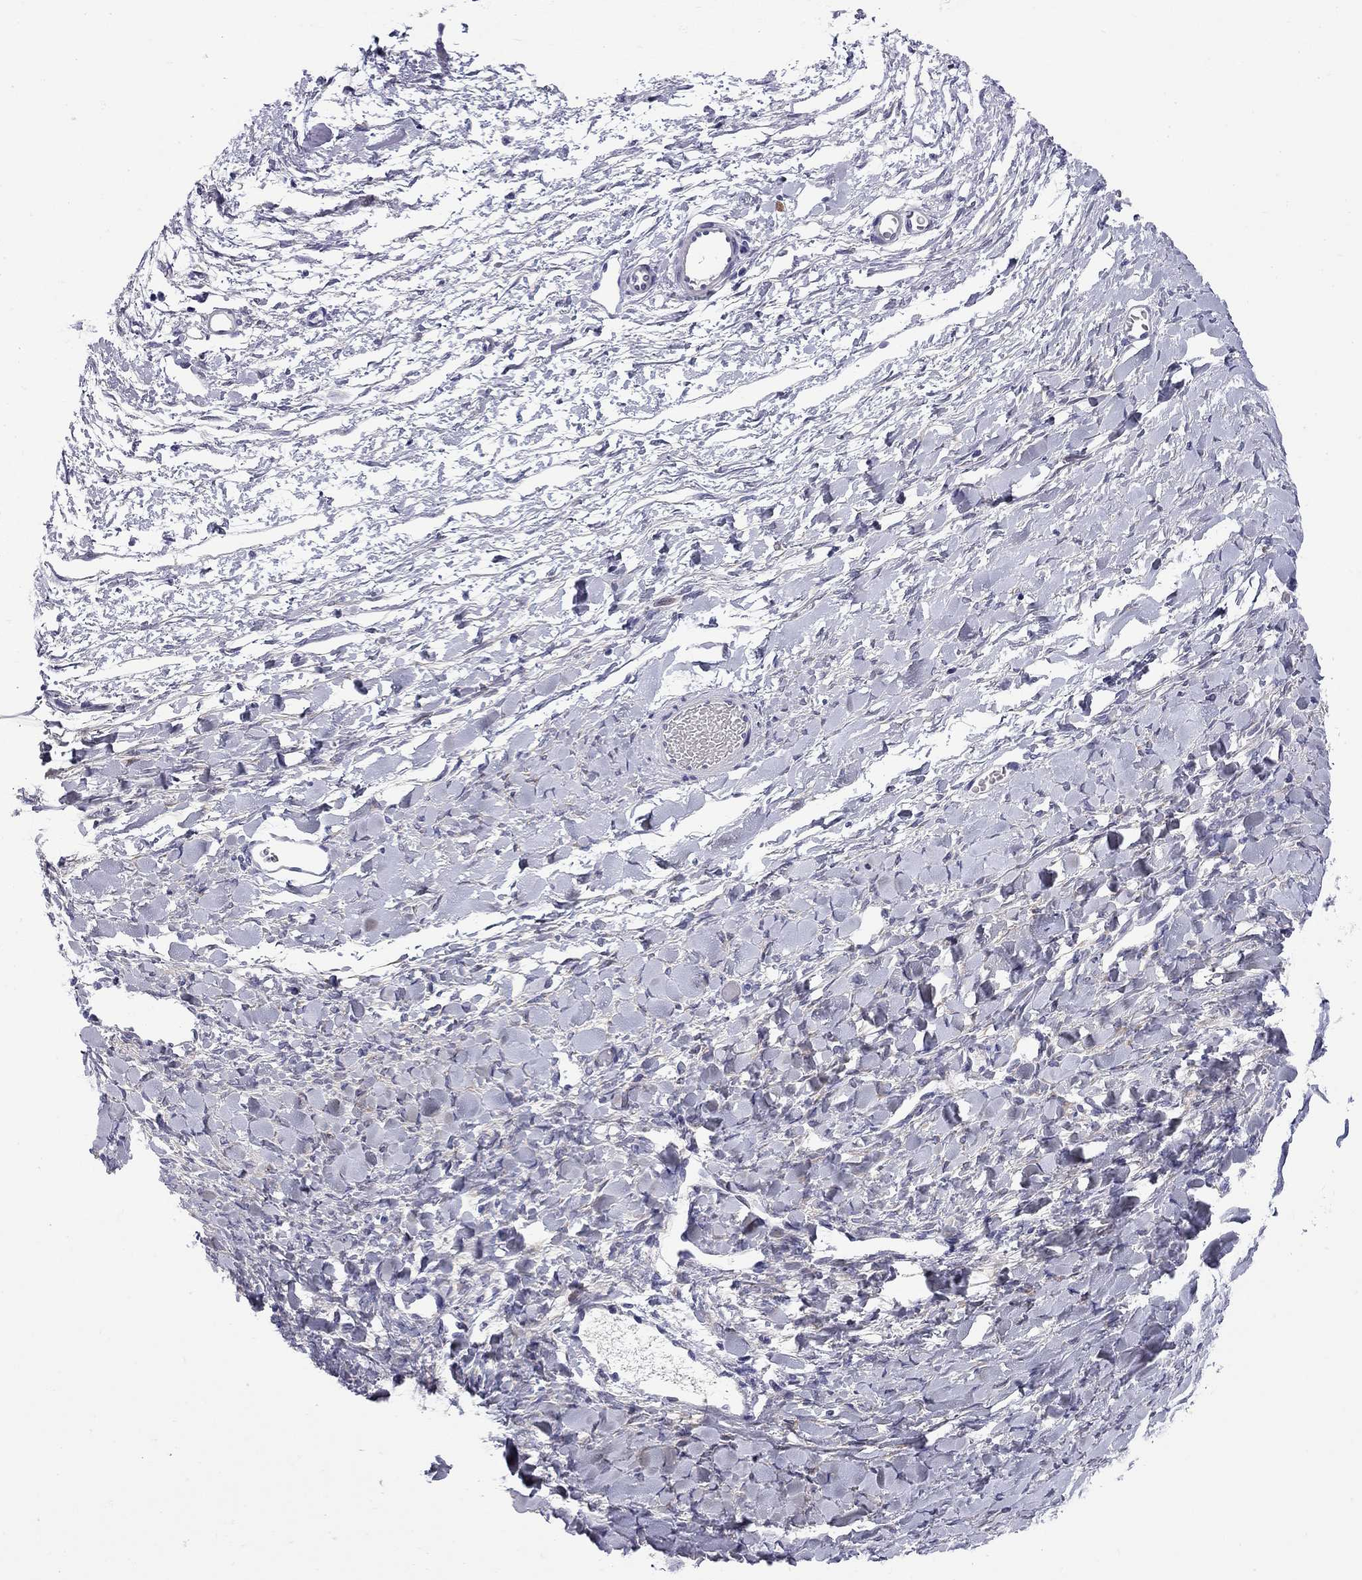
{"staining": {"intensity": "negative", "quantity": "none", "location": "none"}, "tissue": "ovarian cancer", "cell_type": "Tumor cells", "image_type": "cancer", "snomed": [{"axis": "morphology", "description": "Cystadenocarcinoma, mucinous, NOS"}, {"axis": "topography", "description": "Ovary"}], "caption": "An image of human ovarian cancer is negative for staining in tumor cells. Brightfield microscopy of IHC stained with DAB (3,3'-diaminobenzidine) (brown) and hematoxylin (blue), captured at high magnification.", "gene": "C8orf88", "patient": {"sex": "female", "age": 76}}